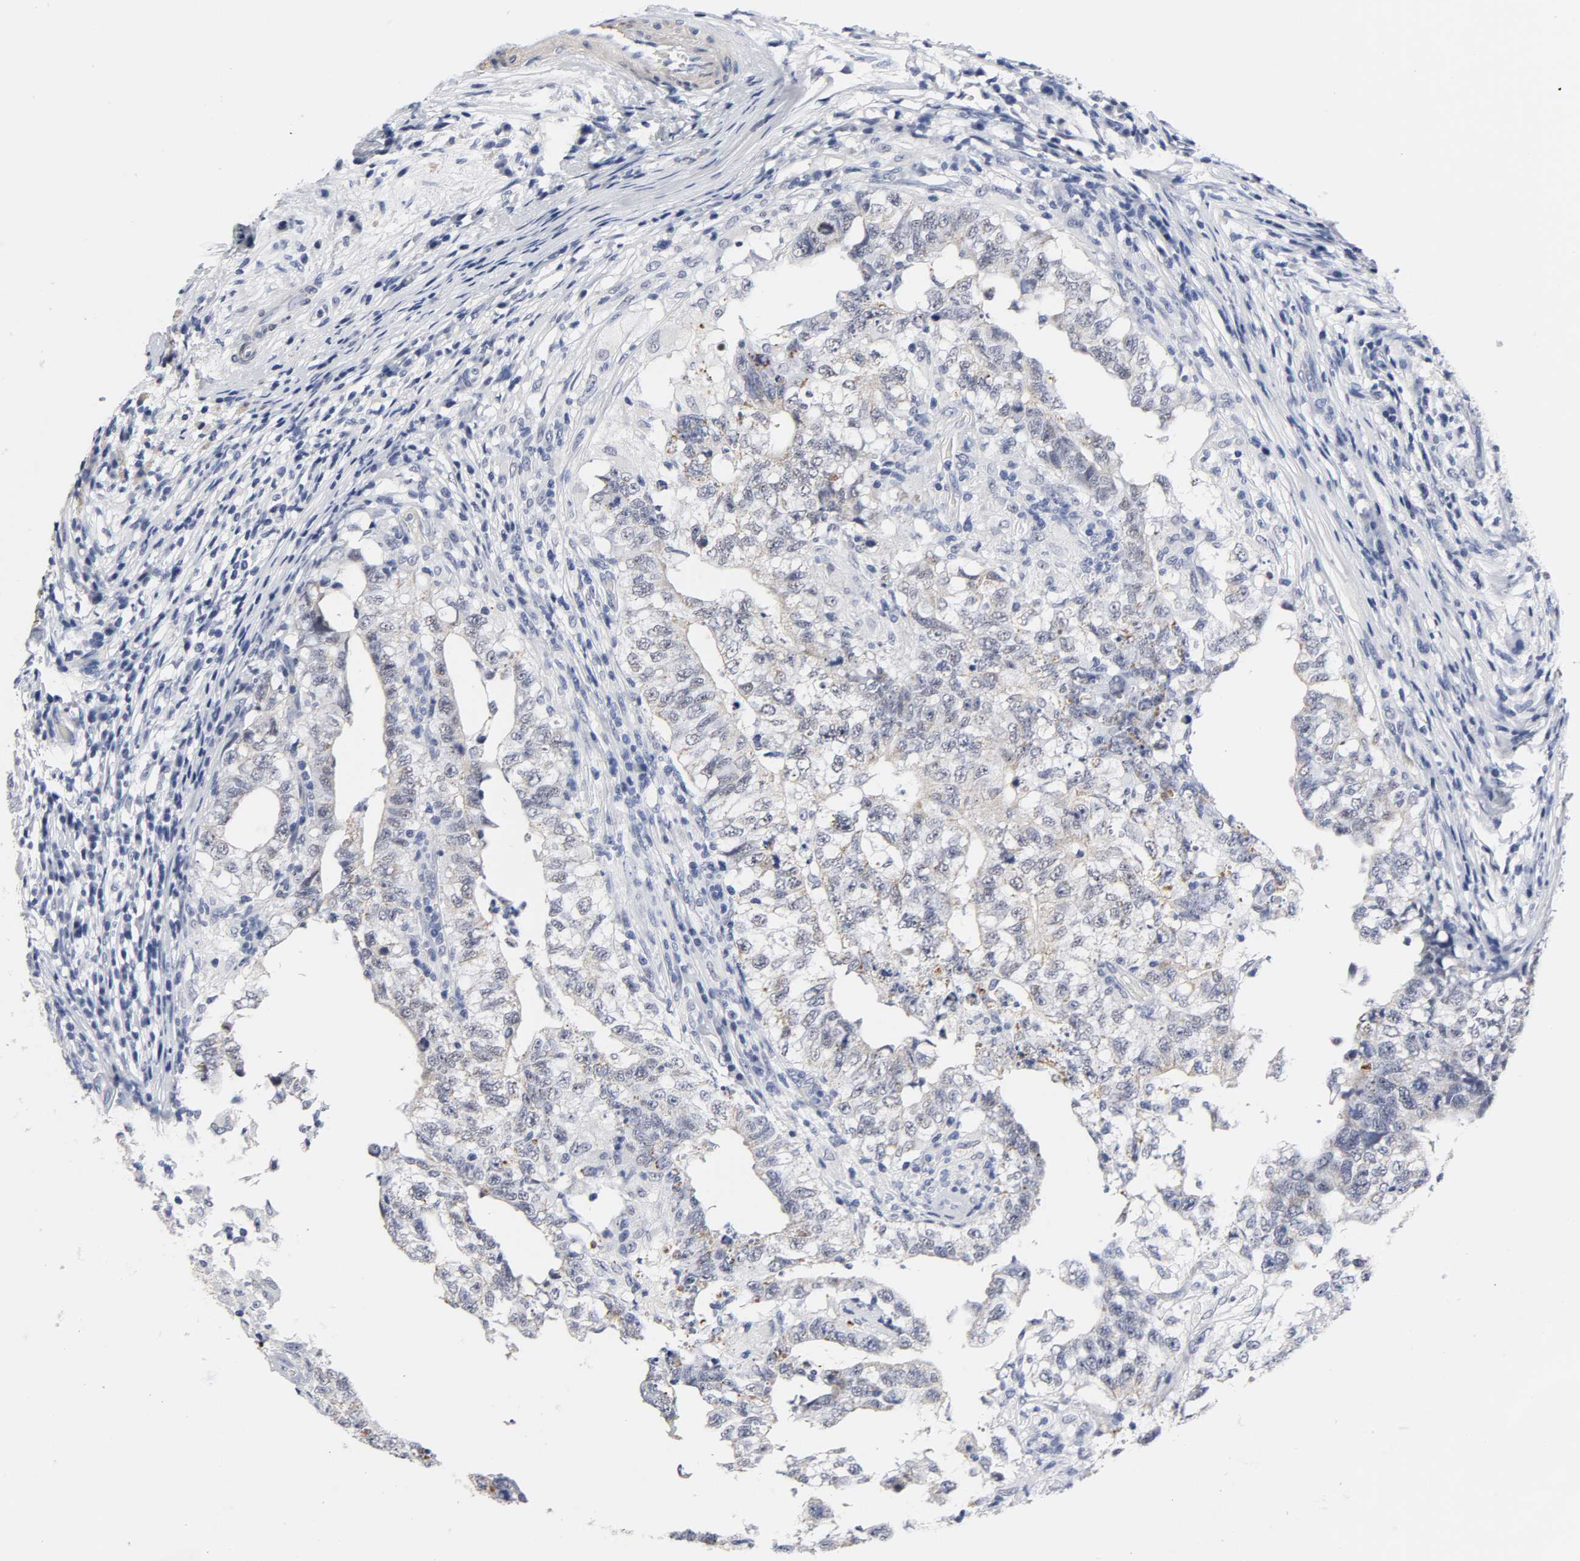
{"staining": {"intensity": "negative", "quantity": "none", "location": "none"}, "tissue": "testis cancer", "cell_type": "Tumor cells", "image_type": "cancer", "snomed": [{"axis": "morphology", "description": "Carcinoma, Embryonal, NOS"}, {"axis": "topography", "description": "Testis"}], "caption": "Testis cancer was stained to show a protein in brown. There is no significant staining in tumor cells. The staining is performed using DAB brown chromogen with nuclei counter-stained in using hematoxylin.", "gene": "GRHL2", "patient": {"sex": "male", "age": 21}}